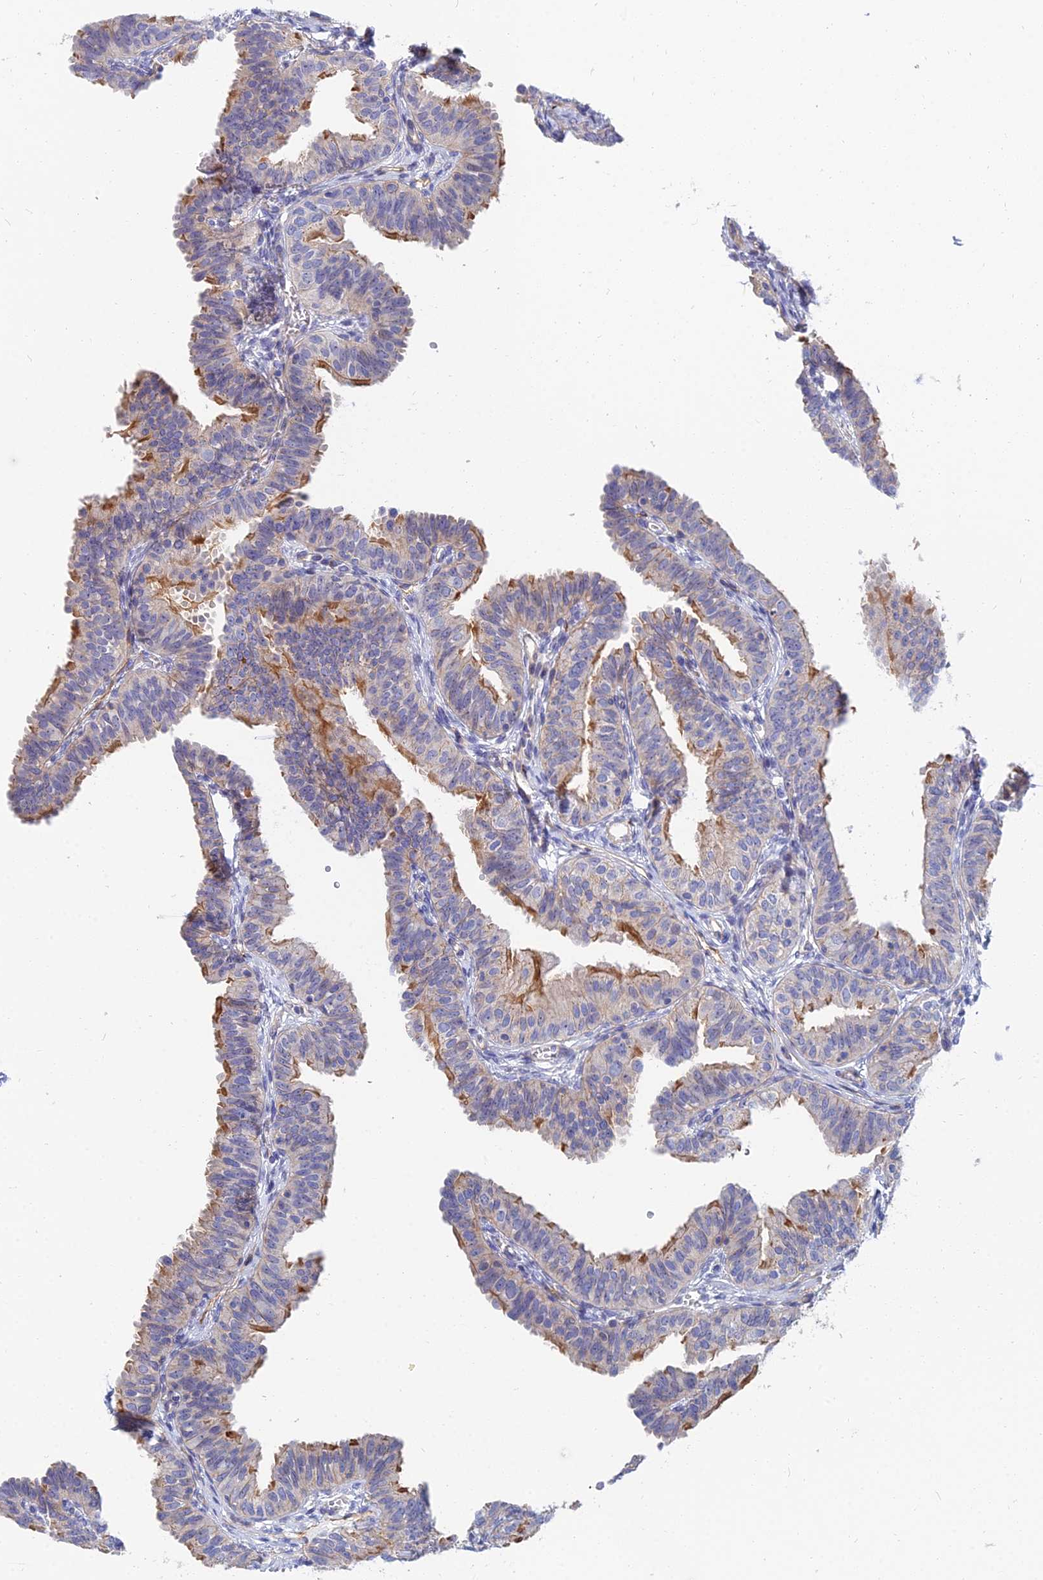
{"staining": {"intensity": "moderate", "quantity": "25%-75%", "location": "cytoplasmic/membranous"}, "tissue": "fallopian tube", "cell_type": "Glandular cells", "image_type": "normal", "snomed": [{"axis": "morphology", "description": "Normal tissue, NOS"}, {"axis": "topography", "description": "Fallopian tube"}], "caption": "Brown immunohistochemical staining in normal human fallopian tube demonstrates moderate cytoplasmic/membranous expression in about 25%-75% of glandular cells. The protein of interest is stained brown, and the nuclei are stained in blue (DAB (3,3'-diaminobenzidine) IHC with brightfield microscopy, high magnification).", "gene": "TRIM43B", "patient": {"sex": "female", "age": 35}}